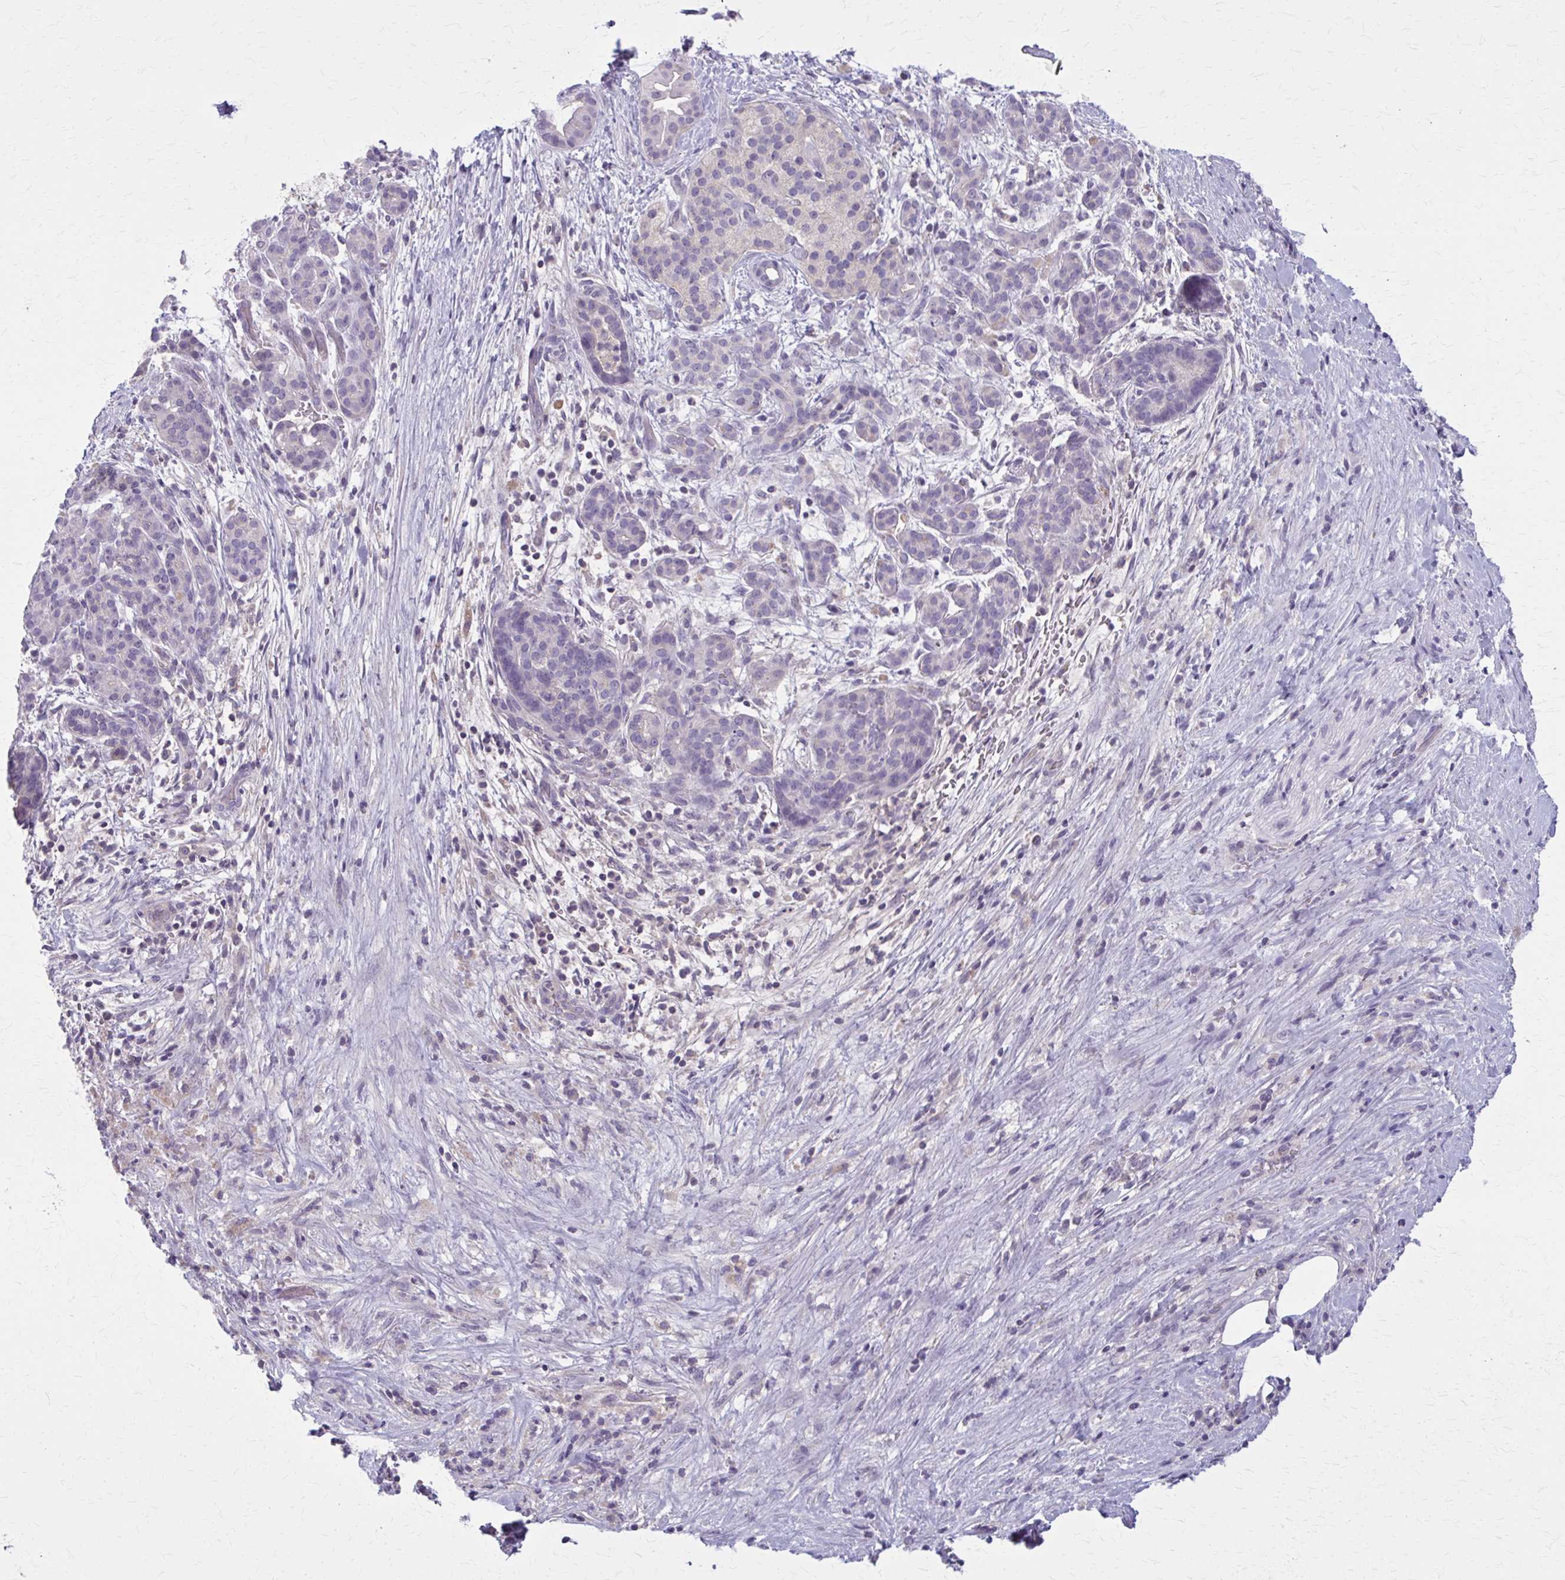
{"staining": {"intensity": "negative", "quantity": "none", "location": "none"}, "tissue": "pancreatic cancer", "cell_type": "Tumor cells", "image_type": "cancer", "snomed": [{"axis": "morphology", "description": "Adenocarcinoma, NOS"}, {"axis": "topography", "description": "Pancreas"}], "caption": "This histopathology image is of pancreatic adenocarcinoma stained with immunohistochemistry to label a protein in brown with the nuclei are counter-stained blue. There is no expression in tumor cells. (DAB (3,3'-diaminobenzidine) immunohistochemistry visualized using brightfield microscopy, high magnification).", "gene": "OR4A47", "patient": {"sex": "male", "age": 44}}